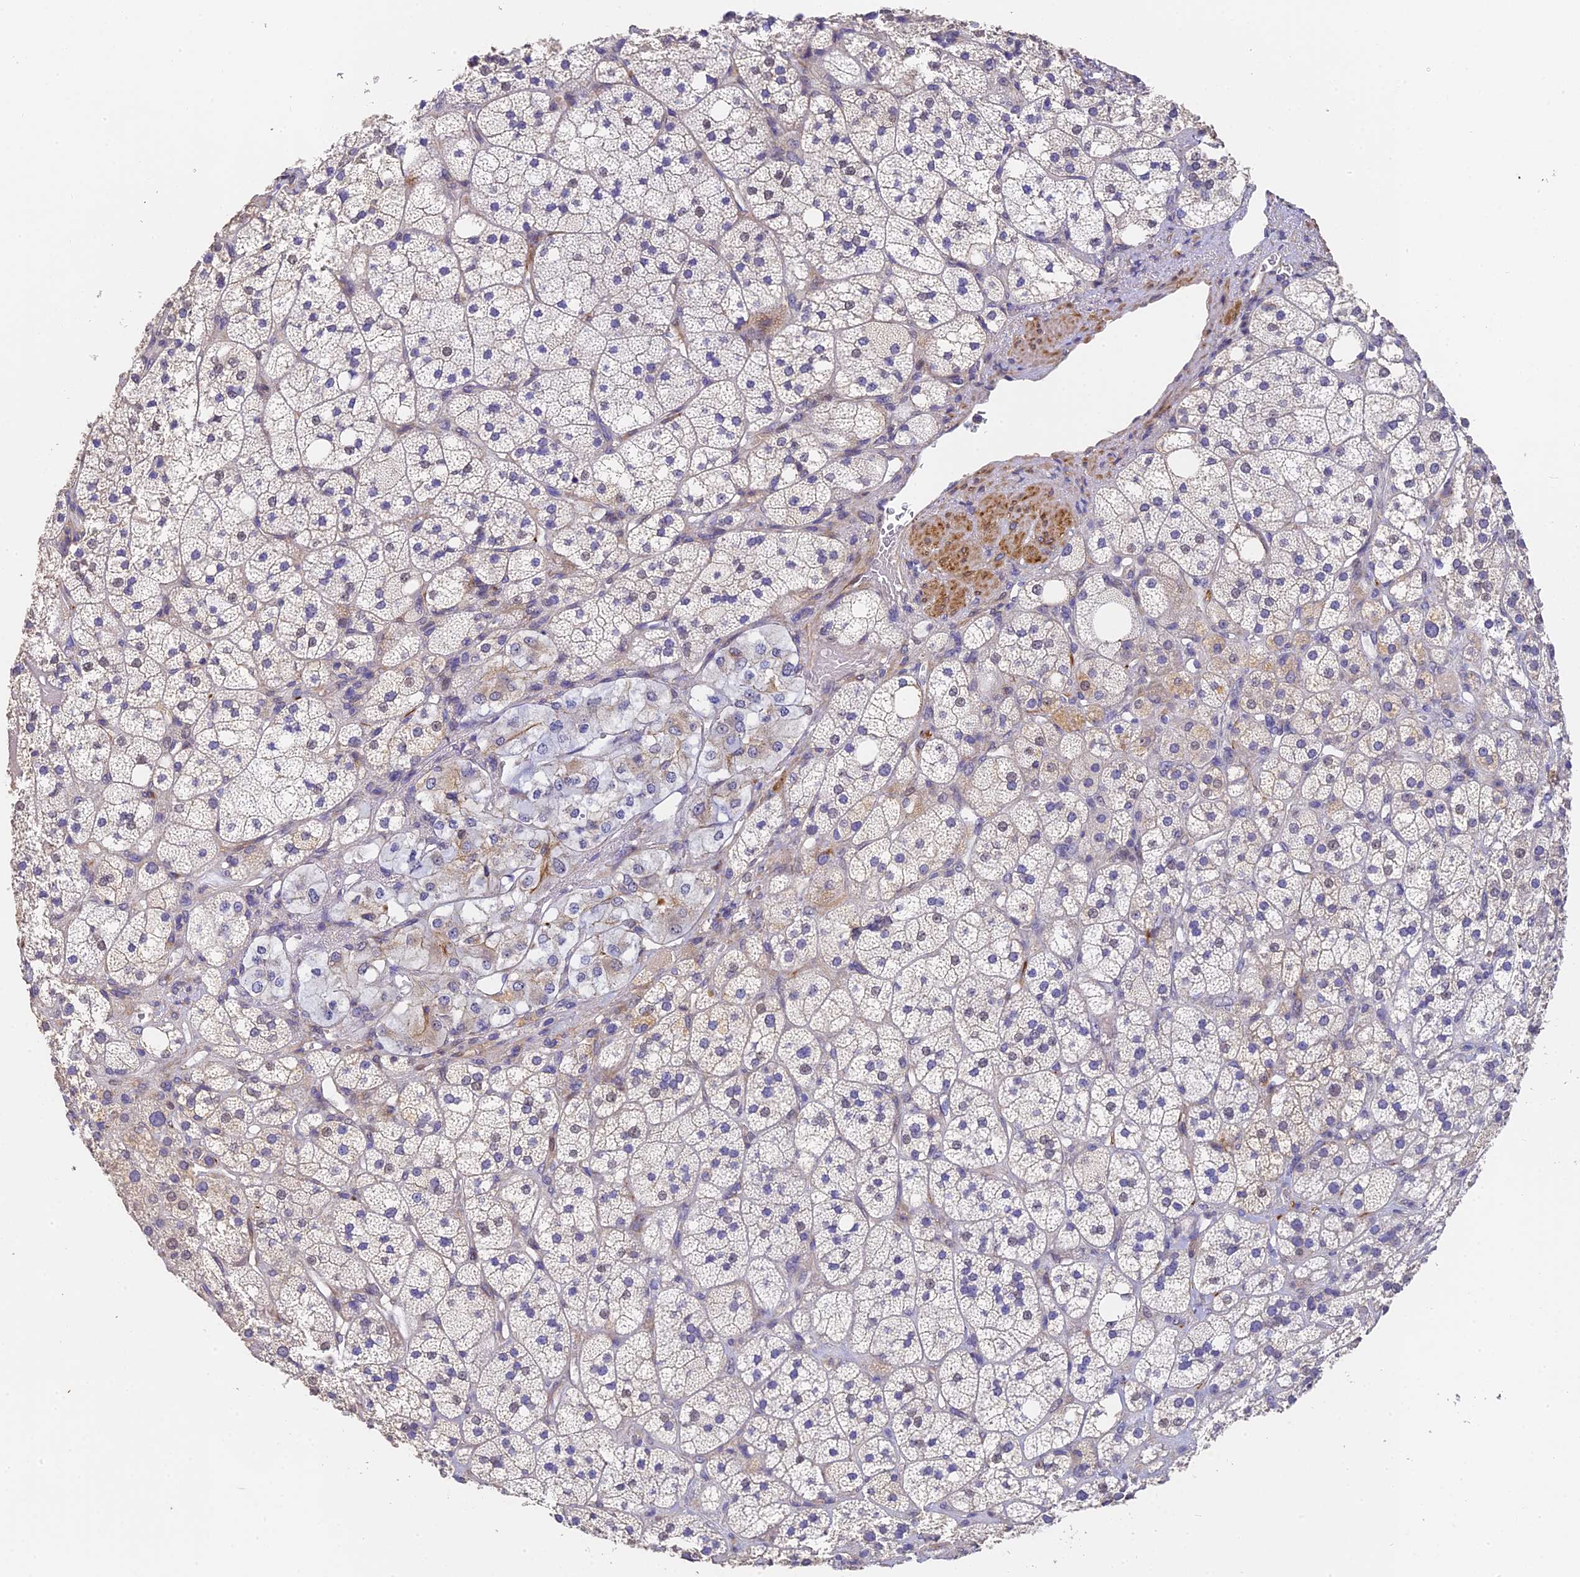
{"staining": {"intensity": "moderate", "quantity": "<25%", "location": "cytoplasmic/membranous"}, "tissue": "adrenal gland", "cell_type": "Glandular cells", "image_type": "normal", "snomed": [{"axis": "morphology", "description": "Normal tissue, NOS"}, {"axis": "topography", "description": "Adrenal gland"}], "caption": "IHC of unremarkable adrenal gland shows low levels of moderate cytoplasmic/membranous staining in about <25% of glandular cells.", "gene": "SLC11A1", "patient": {"sex": "male", "age": 61}}